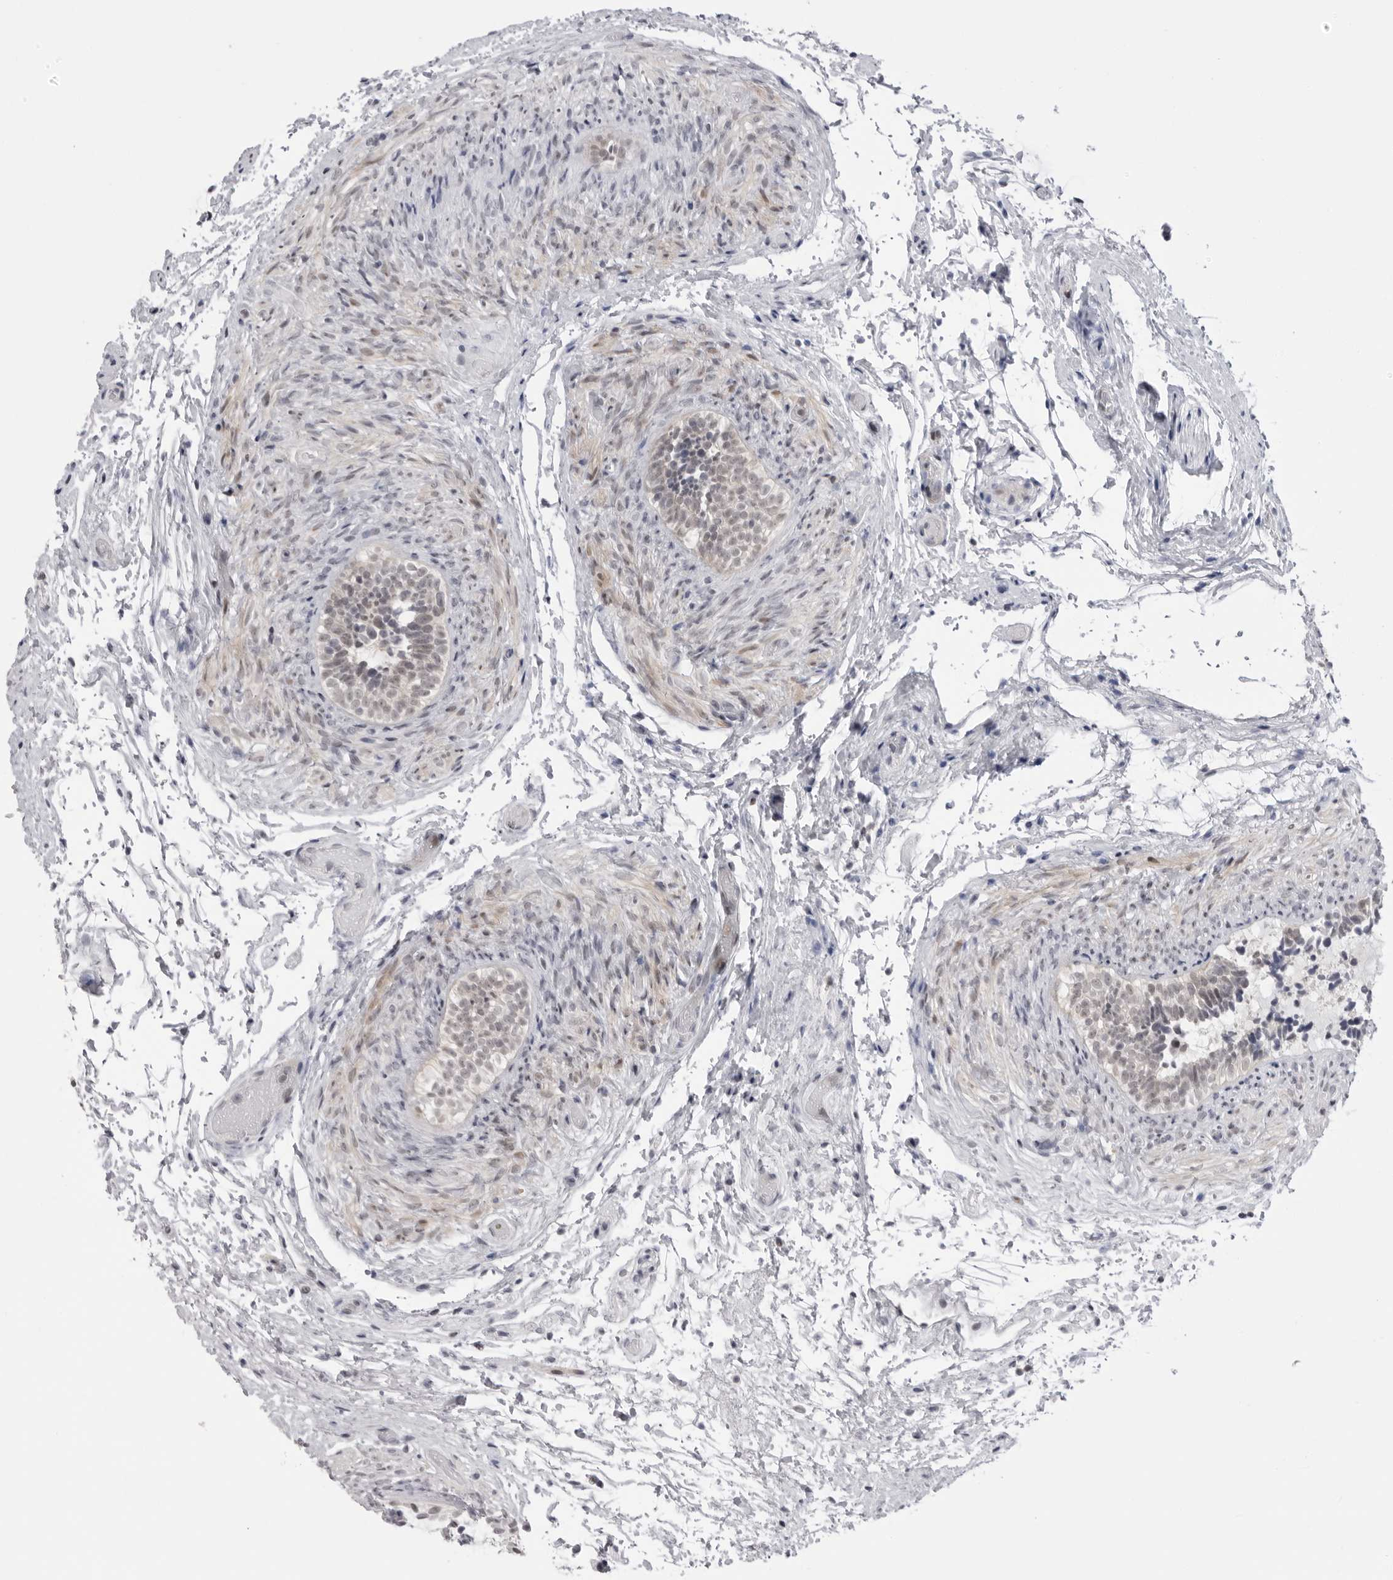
{"staining": {"intensity": "weak", "quantity": ">75%", "location": "nuclear"}, "tissue": "epididymis", "cell_type": "Glandular cells", "image_type": "normal", "snomed": [{"axis": "morphology", "description": "Normal tissue, NOS"}, {"axis": "topography", "description": "Epididymis"}], "caption": "IHC micrograph of normal epididymis: human epididymis stained using immunohistochemistry (IHC) displays low levels of weak protein expression localized specifically in the nuclear of glandular cells, appearing as a nuclear brown color.", "gene": "ALPK2", "patient": {"sex": "male", "age": 5}}